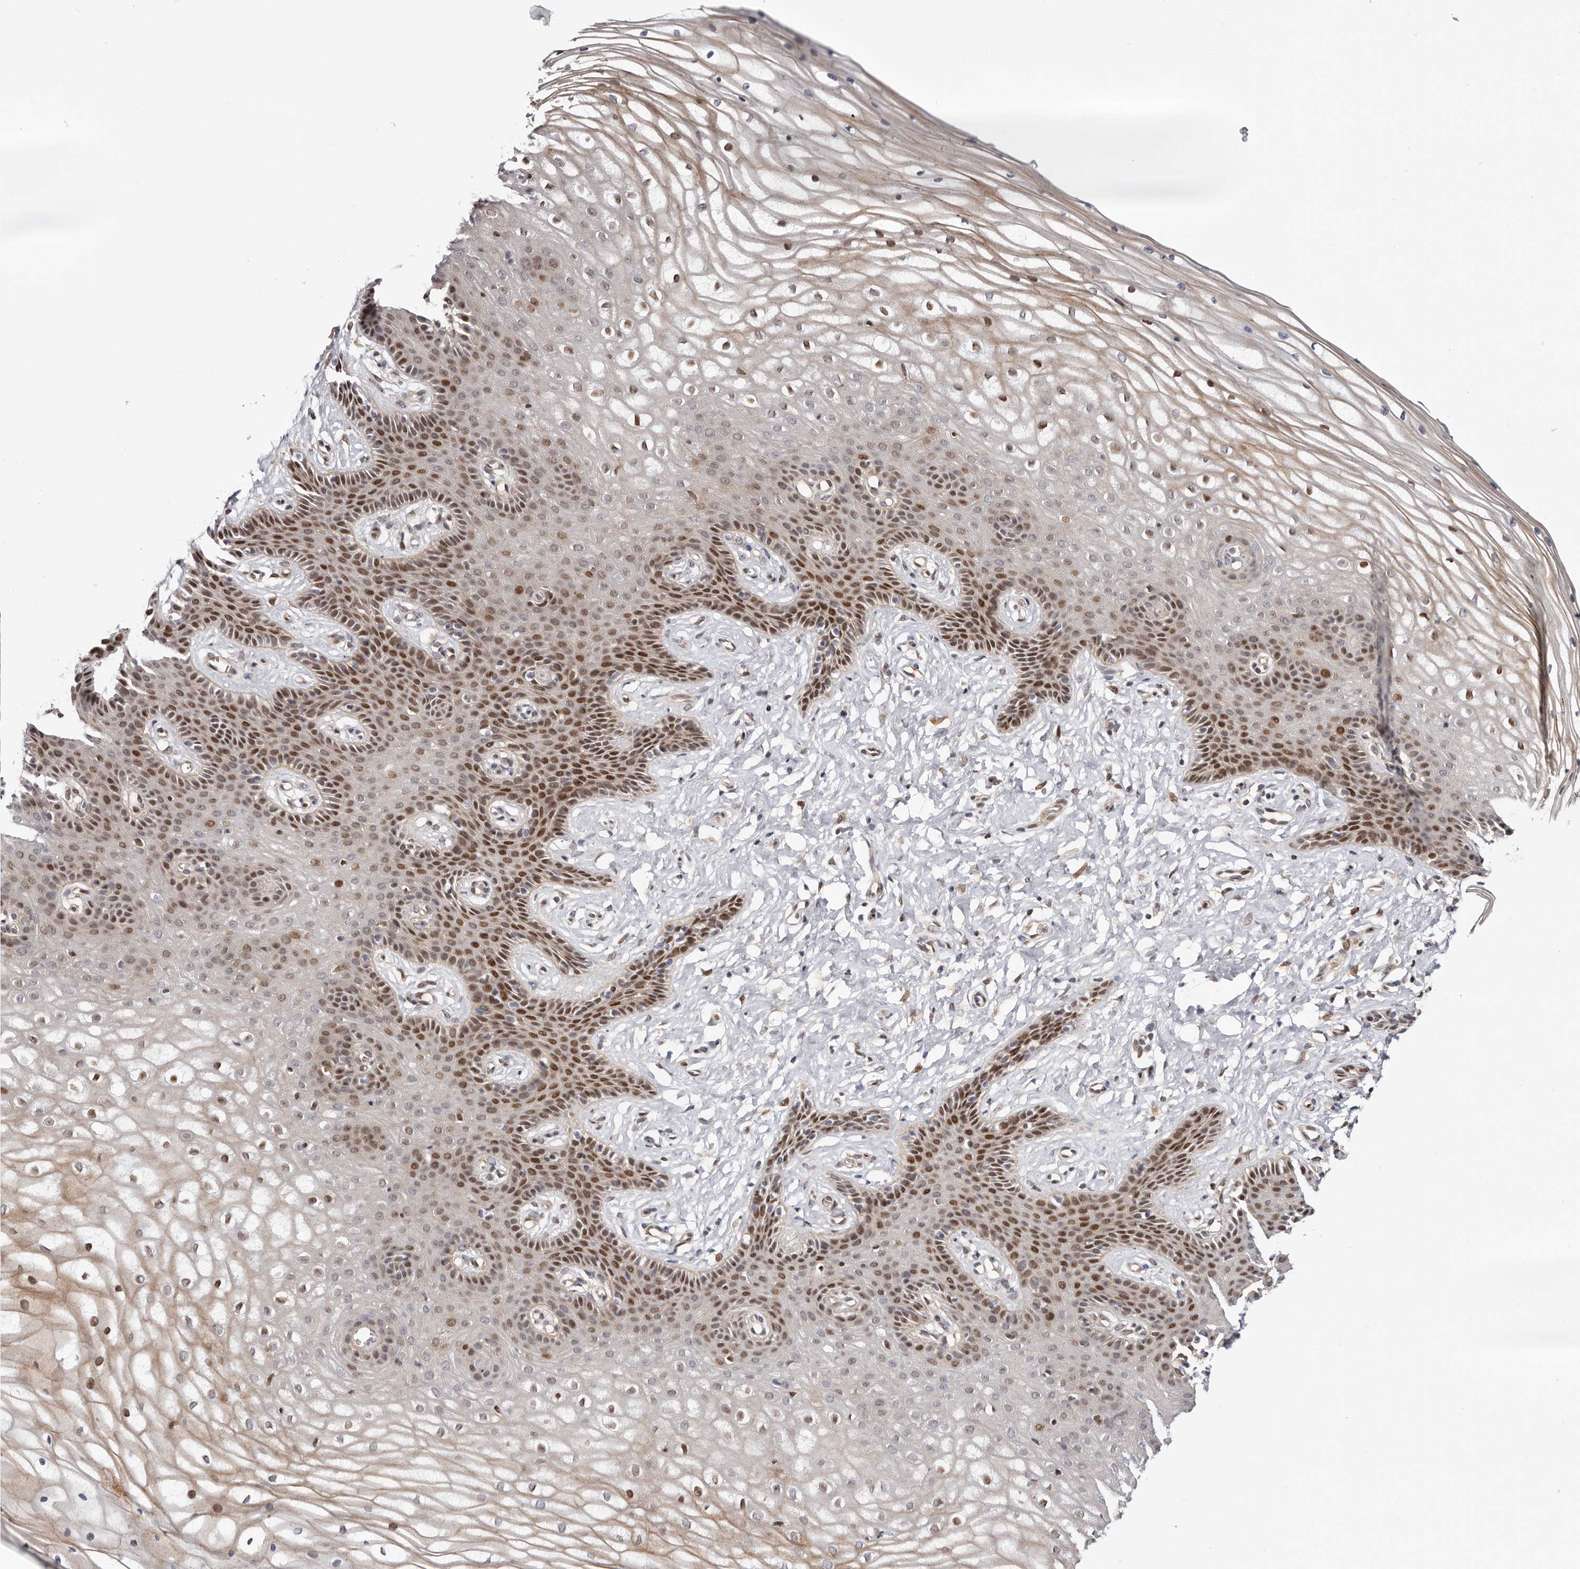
{"staining": {"intensity": "moderate", "quantity": "25%-75%", "location": "cytoplasmic/membranous,nuclear"}, "tissue": "vagina", "cell_type": "Squamous epithelial cells", "image_type": "normal", "snomed": [{"axis": "morphology", "description": "Normal tissue, NOS"}, {"axis": "topography", "description": "Vagina"}, {"axis": "topography", "description": "Cervix"}], "caption": "A photomicrograph showing moderate cytoplasmic/membranous,nuclear positivity in approximately 25%-75% of squamous epithelial cells in normal vagina, as visualized by brown immunohistochemical staining.", "gene": "EPHX3", "patient": {"sex": "female", "age": 40}}